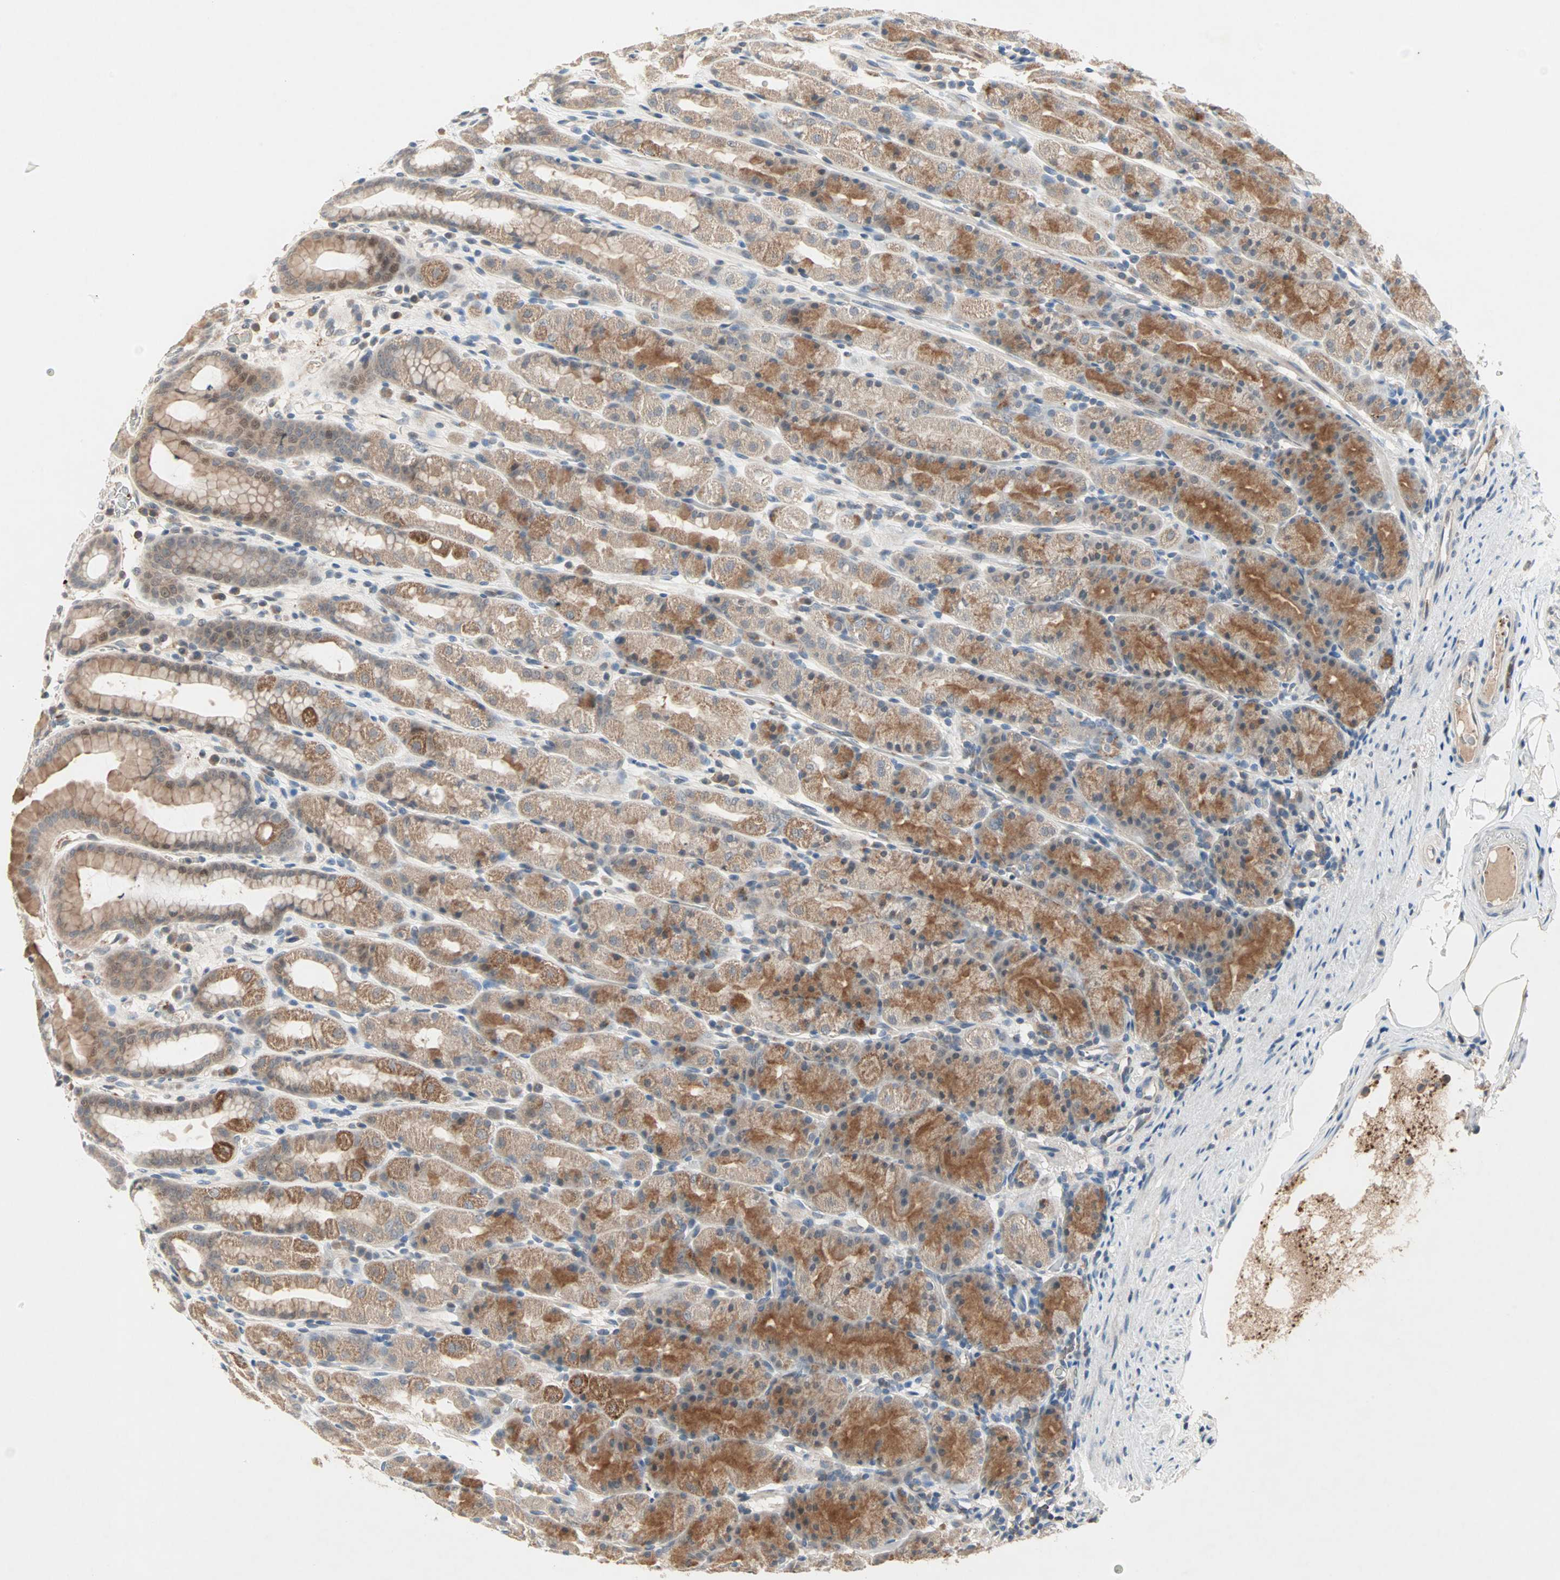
{"staining": {"intensity": "moderate", "quantity": ">75%", "location": "cytoplasmic/membranous"}, "tissue": "stomach", "cell_type": "Glandular cells", "image_type": "normal", "snomed": [{"axis": "morphology", "description": "Normal tissue, NOS"}, {"axis": "topography", "description": "Stomach, upper"}], "caption": "About >75% of glandular cells in normal human stomach demonstrate moderate cytoplasmic/membranous protein staining as visualized by brown immunohistochemical staining.", "gene": "PROS1", "patient": {"sex": "male", "age": 68}}